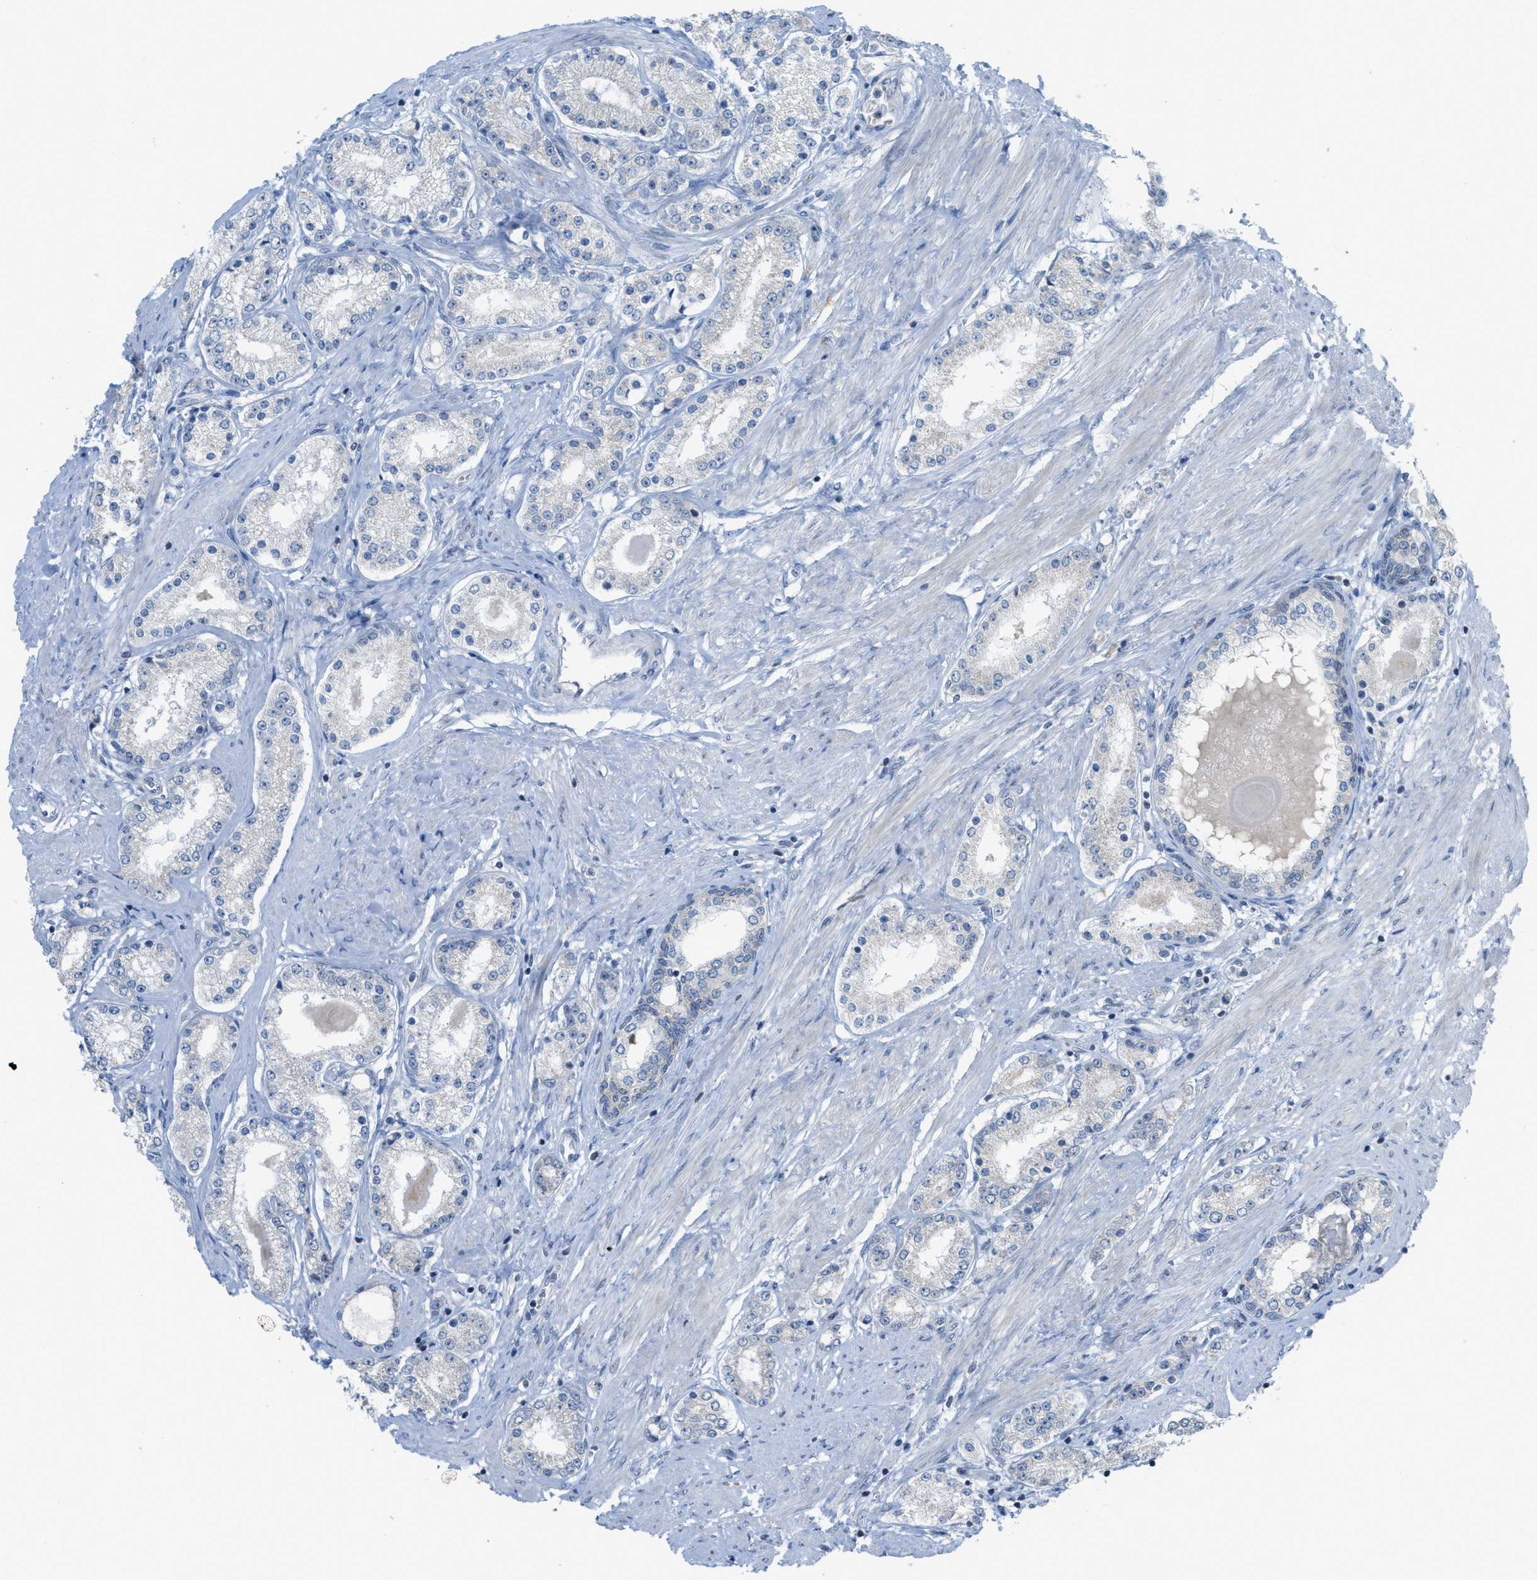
{"staining": {"intensity": "negative", "quantity": "none", "location": "none"}, "tissue": "prostate cancer", "cell_type": "Tumor cells", "image_type": "cancer", "snomed": [{"axis": "morphology", "description": "Adenocarcinoma, Low grade"}, {"axis": "topography", "description": "Prostate"}], "caption": "Immunohistochemistry (IHC) micrograph of neoplastic tissue: prostate cancer stained with DAB (3,3'-diaminobenzidine) displays no significant protein expression in tumor cells.", "gene": "TXNDC2", "patient": {"sex": "male", "age": 63}}